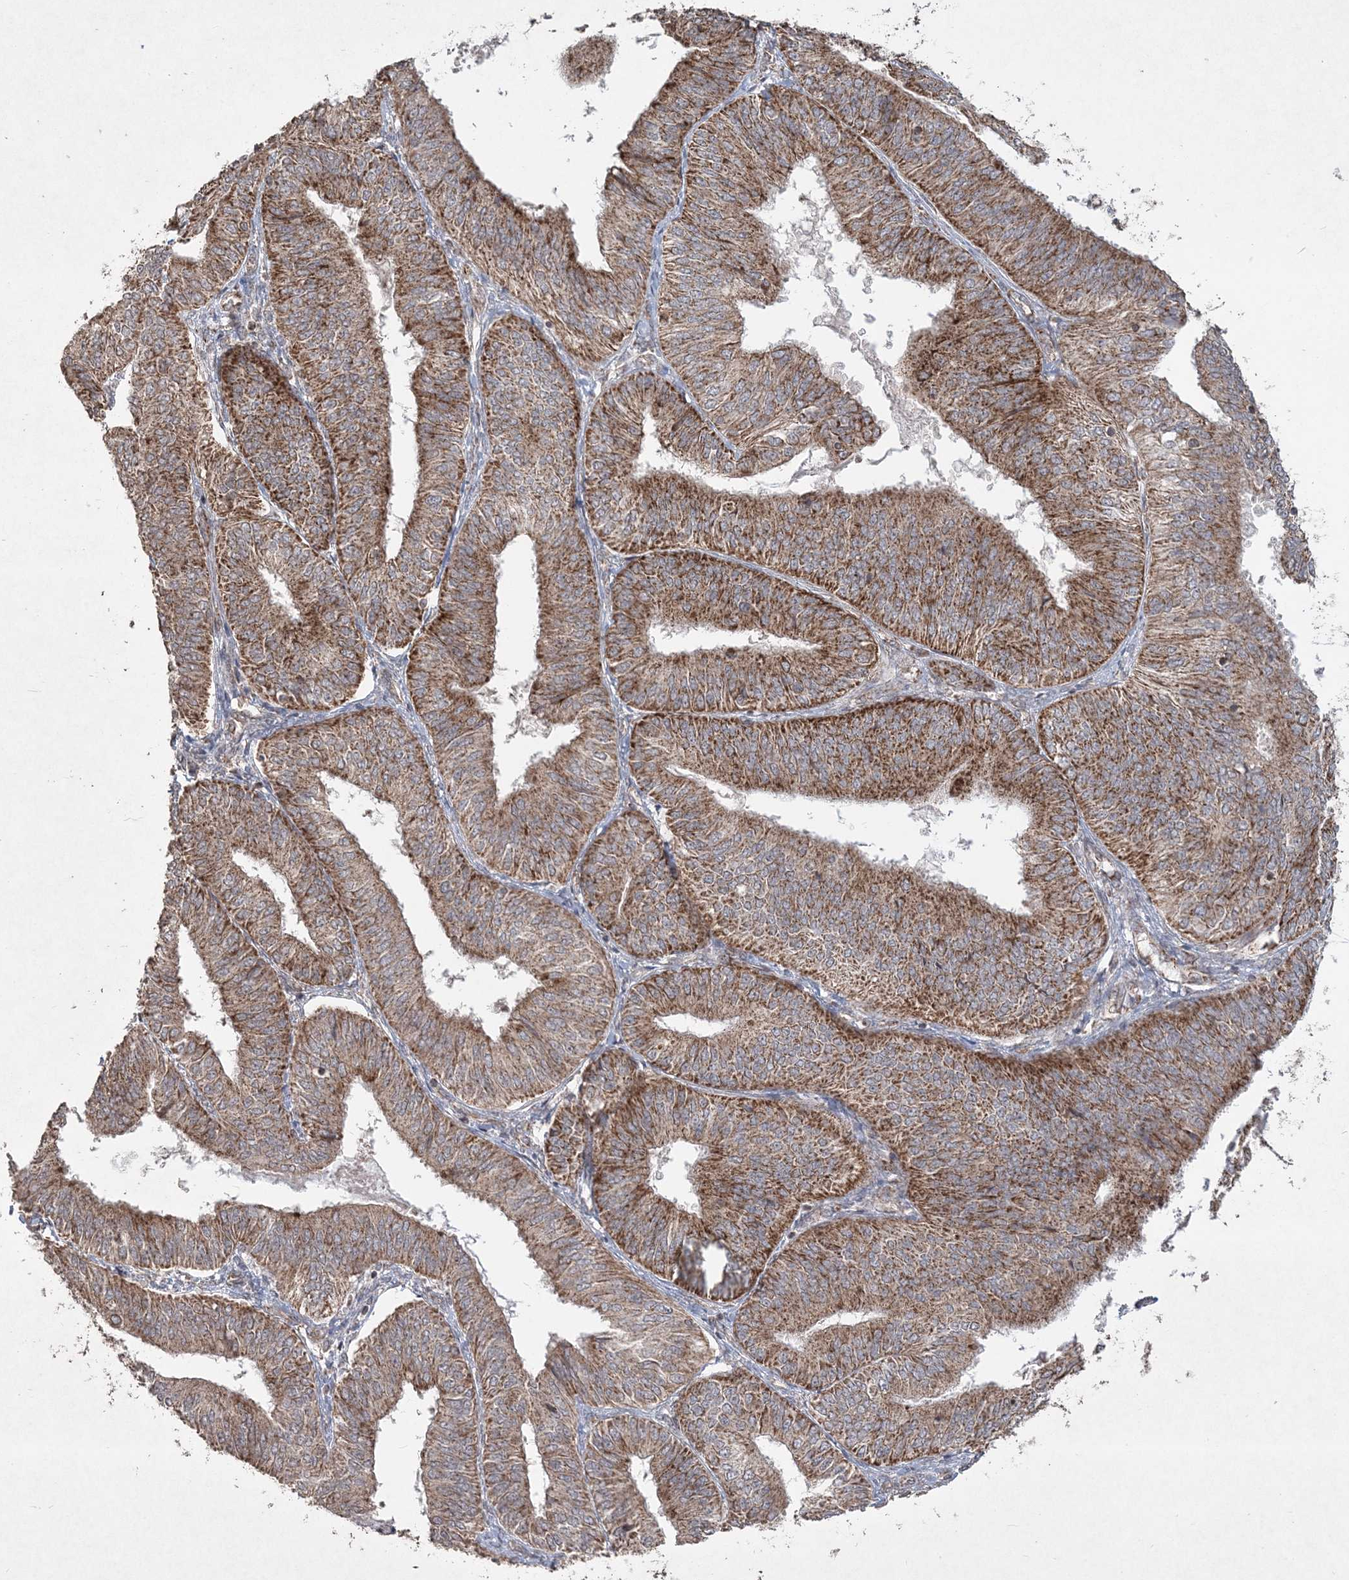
{"staining": {"intensity": "strong", "quantity": ">75%", "location": "cytoplasmic/membranous"}, "tissue": "endometrial cancer", "cell_type": "Tumor cells", "image_type": "cancer", "snomed": [{"axis": "morphology", "description": "Adenocarcinoma, NOS"}, {"axis": "topography", "description": "Endometrium"}], "caption": "Approximately >75% of tumor cells in endometrial cancer (adenocarcinoma) exhibit strong cytoplasmic/membranous protein staining as visualized by brown immunohistochemical staining.", "gene": "LRPPRC", "patient": {"sex": "female", "age": 58}}